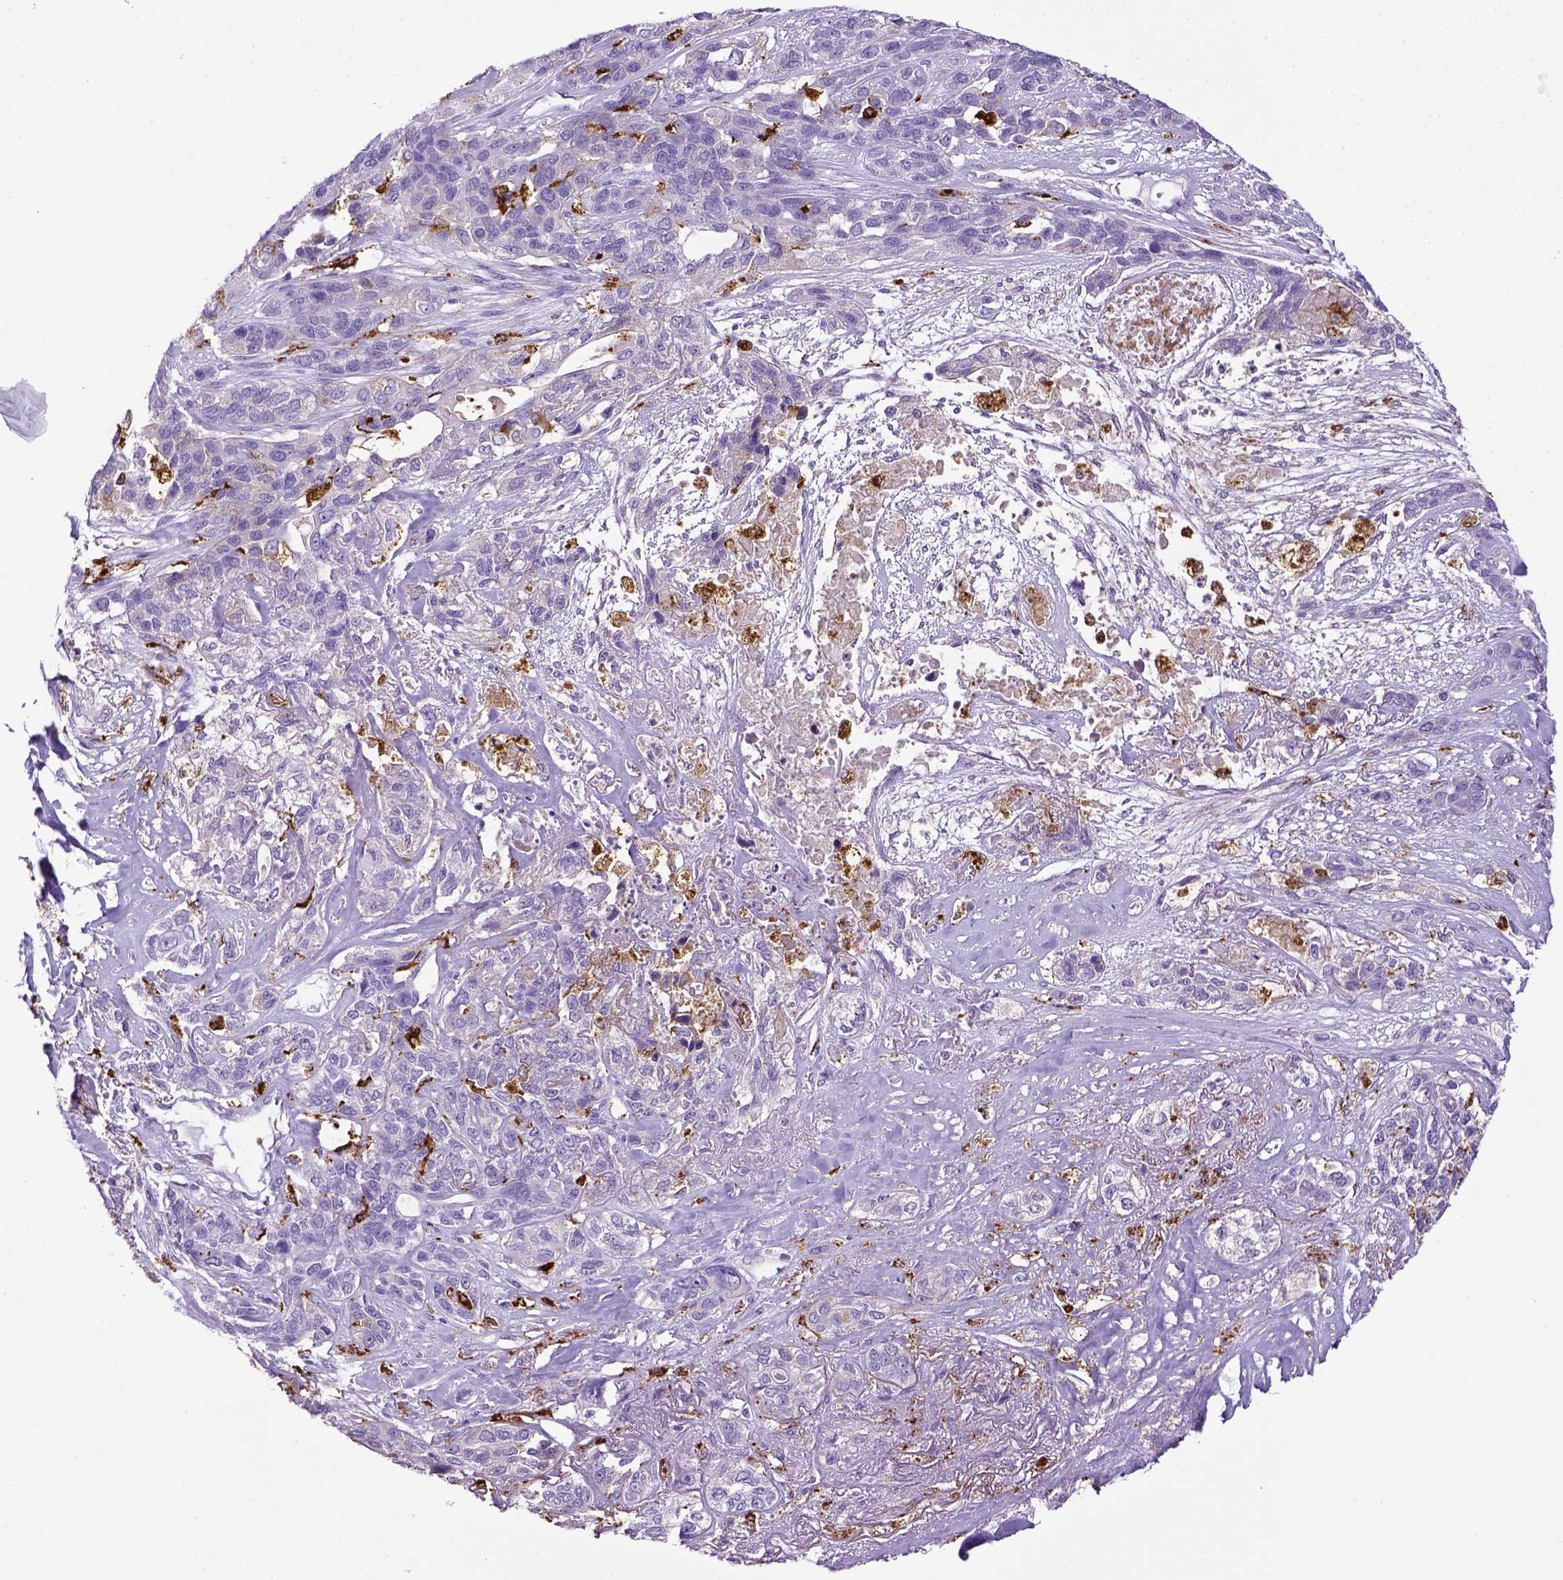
{"staining": {"intensity": "negative", "quantity": "none", "location": "none"}, "tissue": "lung cancer", "cell_type": "Tumor cells", "image_type": "cancer", "snomed": [{"axis": "morphology", "description": "Squamous cell carcinoma, NOS"}, {"axis": "topography", "description": "Lung"}], "caption": "An IHC histopathology image of lung cancer is shown. There is no staining in tumor cells of lung cancer.", "gene": "CD68", "patient": {"sex": "female", "age": 70}}